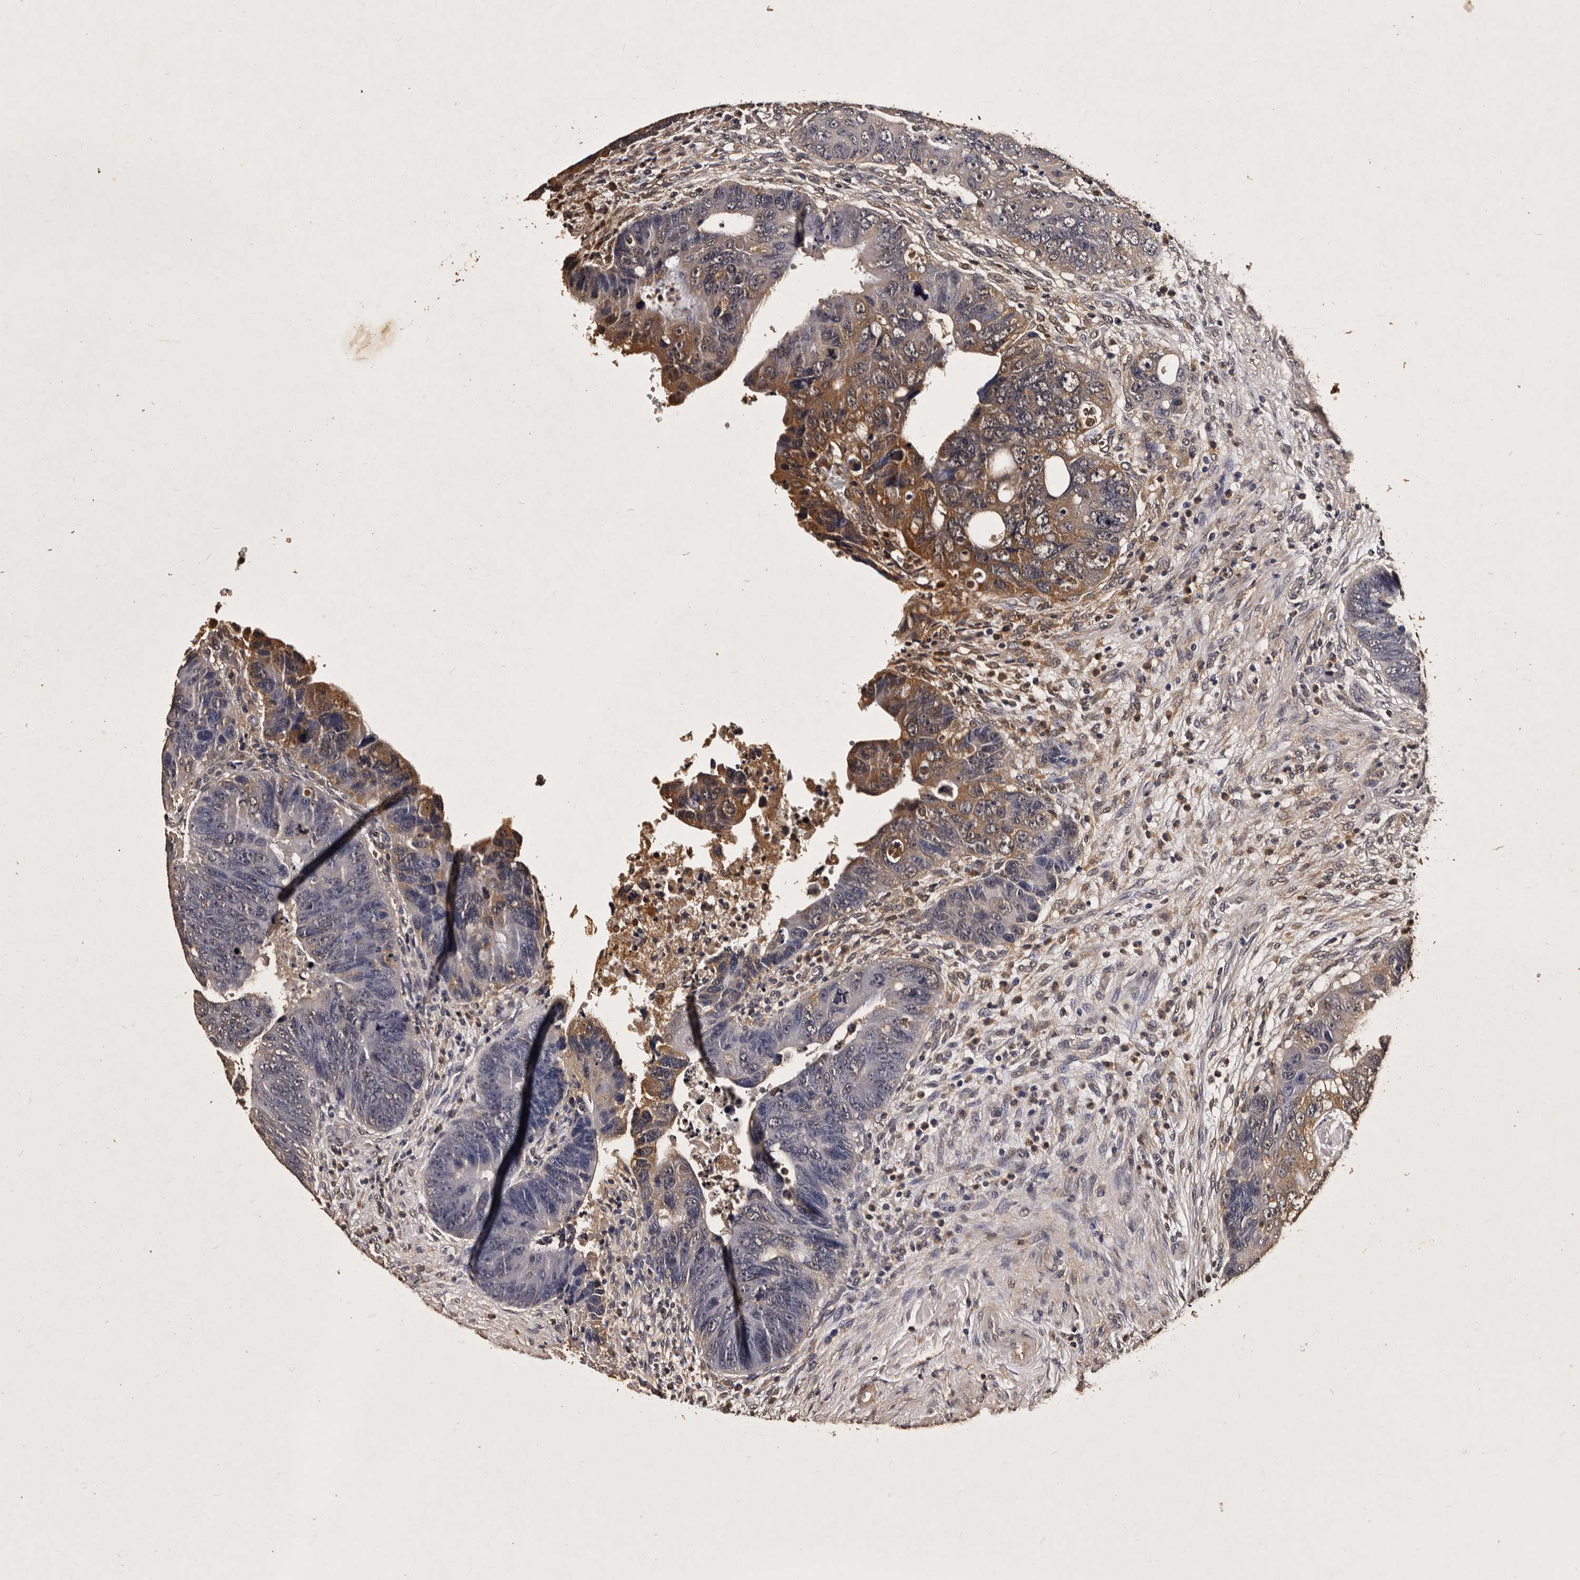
{"staining": {"intensity": "moderate", "quantity": "25%-75%", "location": "cytoplasmic/membranous"}, "tissue": "colorectal cancer", "cell_type": "Tumor cells", "image_type": "cancer", "snomed": [{"axis": "morphology", "description": "Adenocarcinoma, NOS"}, {"axis": "topography", "description": "Rectum"}], "caption": "A brown stain shows moderate cytoplasmic/membranous expression of a protein in adenocarcinoma (colorectal) tumor cells.", "gene": "PARS2", "patient": {"sex": "male", "age": 59}}